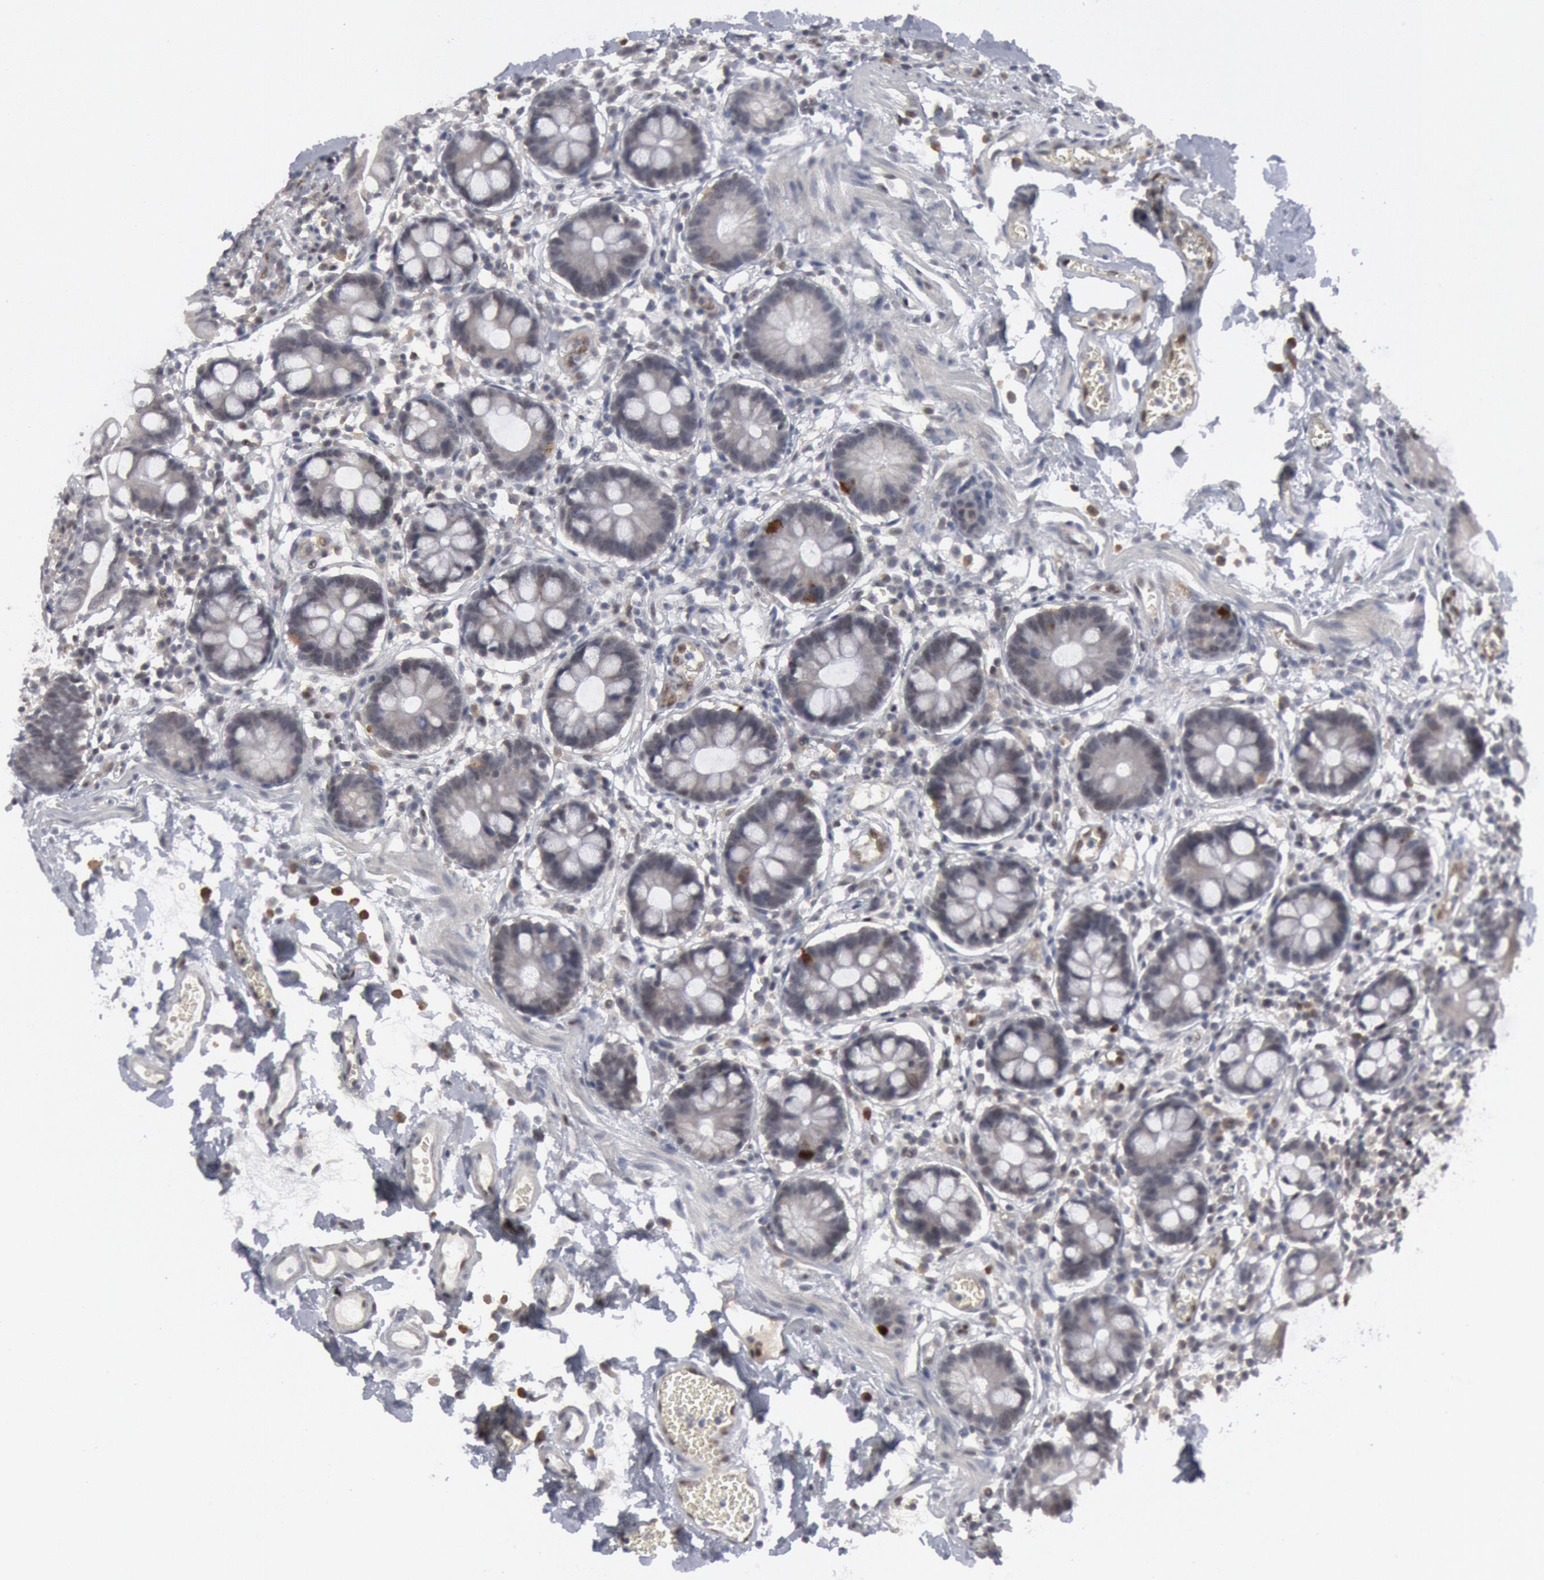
{"staining": {"intensity": "negative", "quantity": "none", "location": "none"}, "tissue": "small intestine", "cell_type": "Glandular cells", "image_type": "normal", "snomed": [{"axis": "morphology", "description": "Normal tissue, NOS"}, {"axis": "topography", "description": "Small intestine"}], "caption": "Protein analysis of unremarkable small intestine demonstrates no significant expression in glandular cells.", "gene": "FOXO1", "patient": {"sex": "female", "age": 61}}